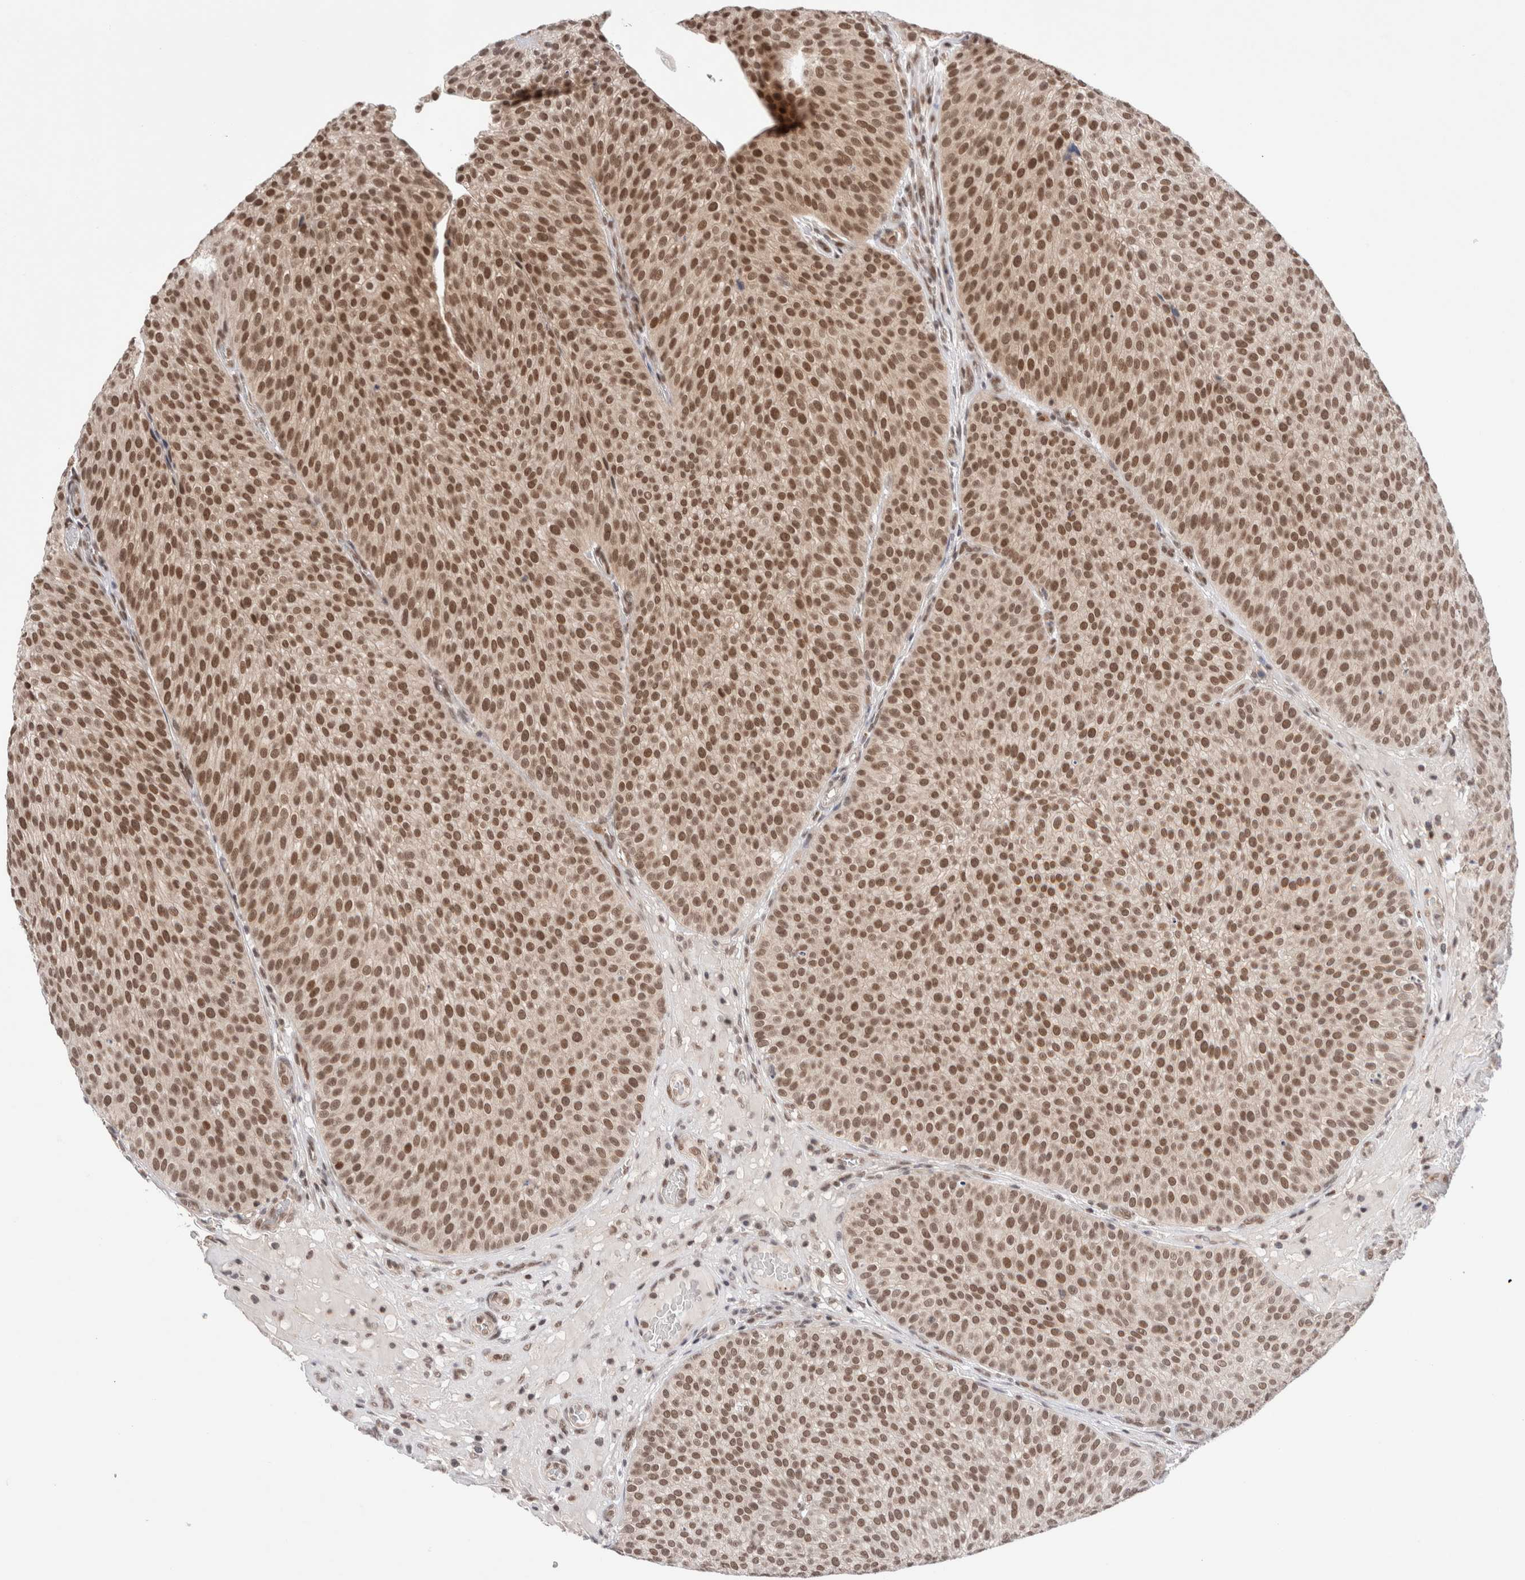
{"staining": {"intensity": "moderate", "quantity": ">75%", "location": "nuclear"}, "tissue": "urothelial cancer", "cell_type": "Tumor cells", "image_type": "cancer", "snomed": [{"axis": "morphology", "description": "Normal tissue, NOS"}, {"axis": "morphology", "description": "Urothelial carcinoma, Low grade"}, {"axis": "topography", "description": "Smooth muscle"}, {"axis": "topography", "description": "Urinary bladder"}], "caption": "Approximately >75% of tumor cells in urothelial cancer show moderate nuclear protein staining as visualized by brown immunohistochemical staining.", "gene": "GATAD2A", "patient": {"sex": "male", "age": 60}}